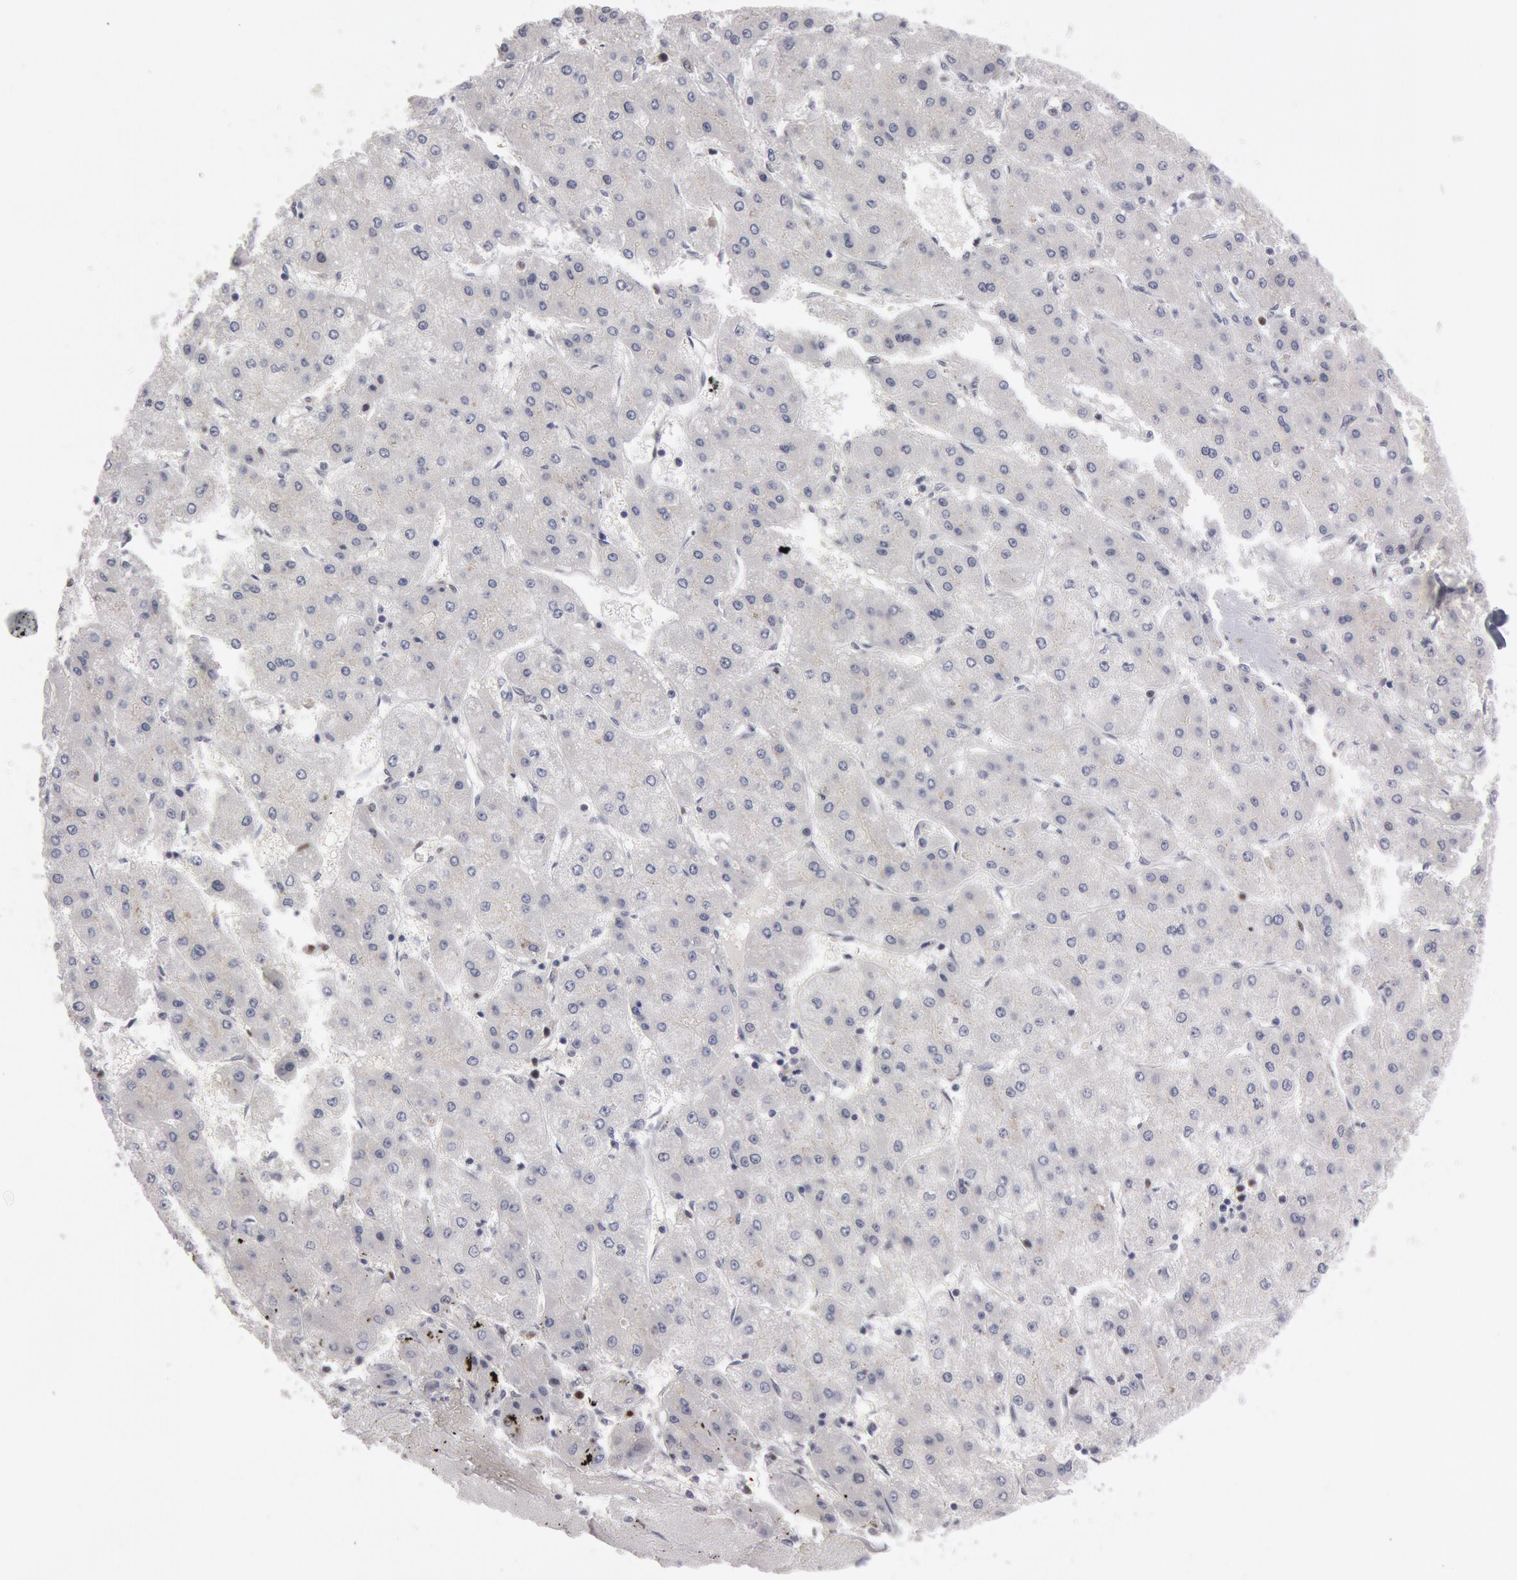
{"staining": {"intensity": "negative", "quantity": "none", "location": "none"}, "tissue": "liver cancer", "cell_type": "Tumor cells", "image_type": "cancer", "snomed": [{"axis": "morphology", "description": "Carcinoma, Hepatocellular, NOS"}, {"axis": "topography", "description": "Liver"}], "caption": "Liver cancer stained for a protein using IHC displays no positivity tumor cells.", "gene": "WDHD1", "patient": {"sex": "female", "age": 52}}